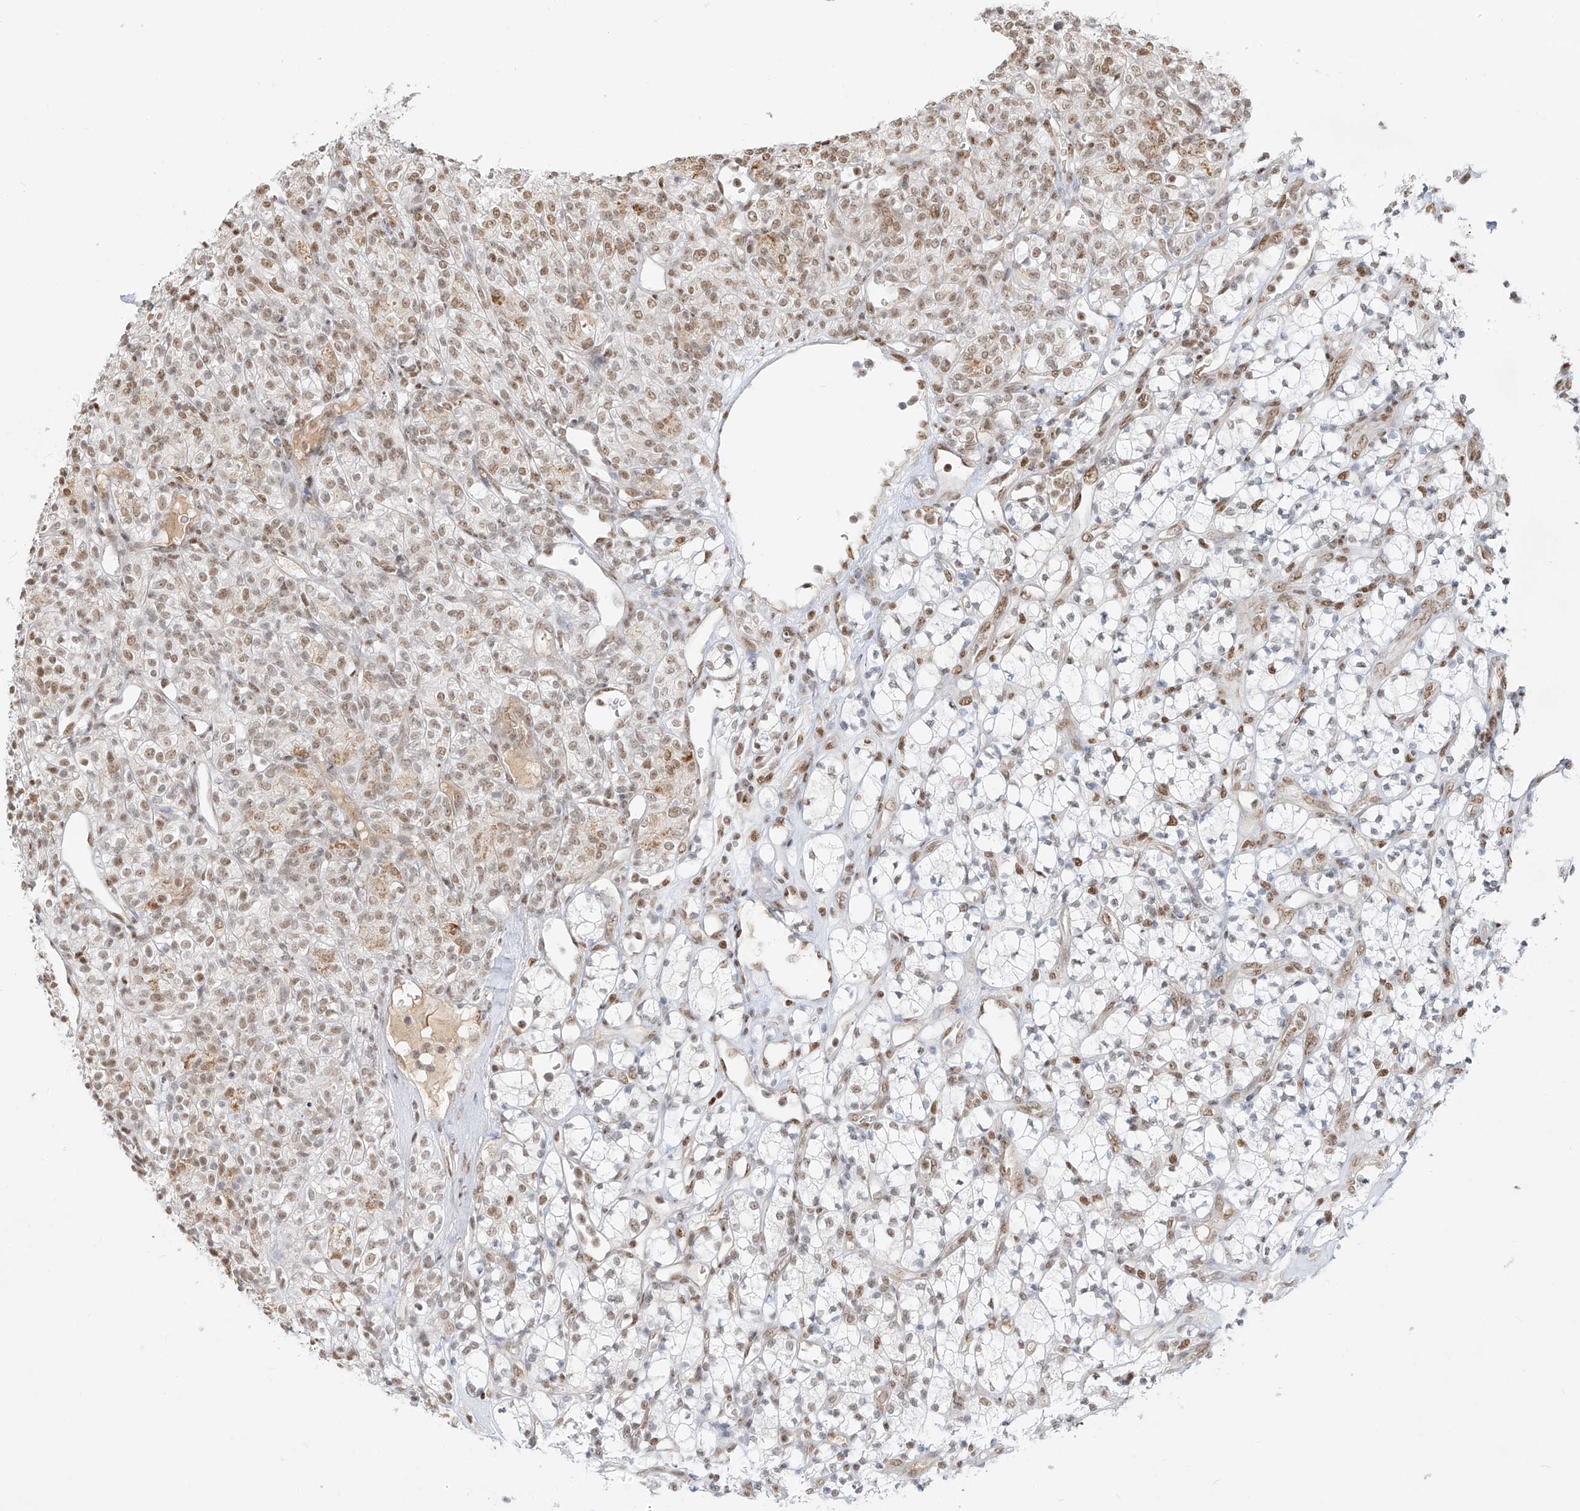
{"staining": {"intensity": "weak", "quantity": "<25%", "location": "nuclear"}, "tissue": "renal cancer", "cell_type": "Tumor cells", "image_type": "cancer", "snomed": [{"axis": "morphology", "description": "Adenocarcinoma, NOS"}, {"axis": "topography", "description": "Kidney"}], "caption": "Human adenocarcinoma (renal) stained for a protein using immunohistochemistry demonstrates no staining in tumor cells.", "gene": "NHSL1", "patient": {"sex": "male", "age": 77}}